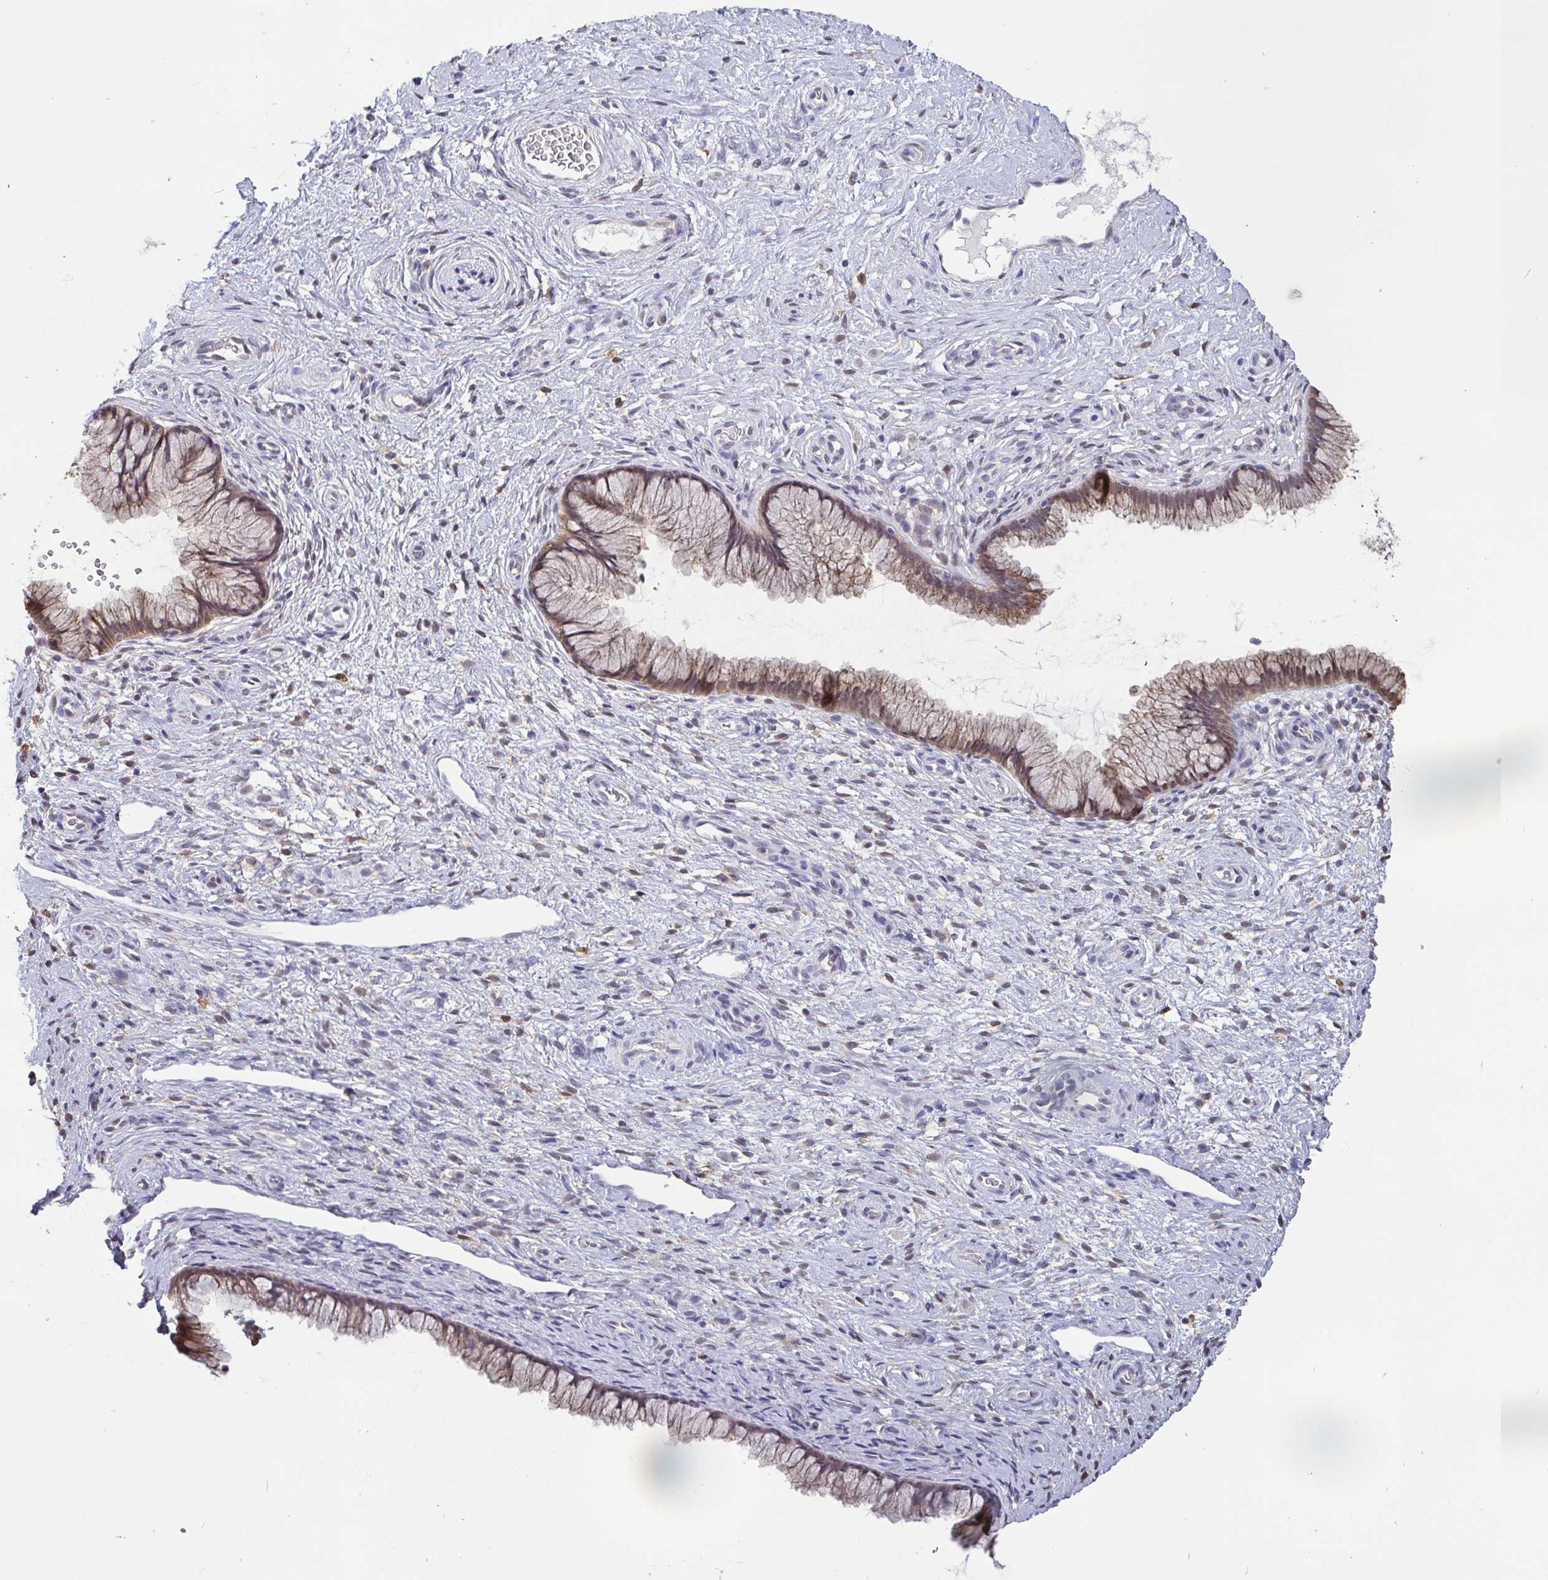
{"staining": {"intensity": "weak", "quantity": ">75%", "location": "cytoplasmic/membranous,nuclear"}, "tissue": "cervix", "cell_type": "Glandular cells", "image_type": "normal", "snomed": [{"axis": "morphology", "description": "Normal tissue, NOS"}, {"axis": "topography", "description": "Cervix"}], "caption": "An IHC histopathology image of benign tissue is shown. Protein staining in brown highlights weak cytoplasmic/membranous,nuclear positivity in cervix within glandular cells.", "gene": "IDH1", "patient": {"sex": "female", "age": 34}}